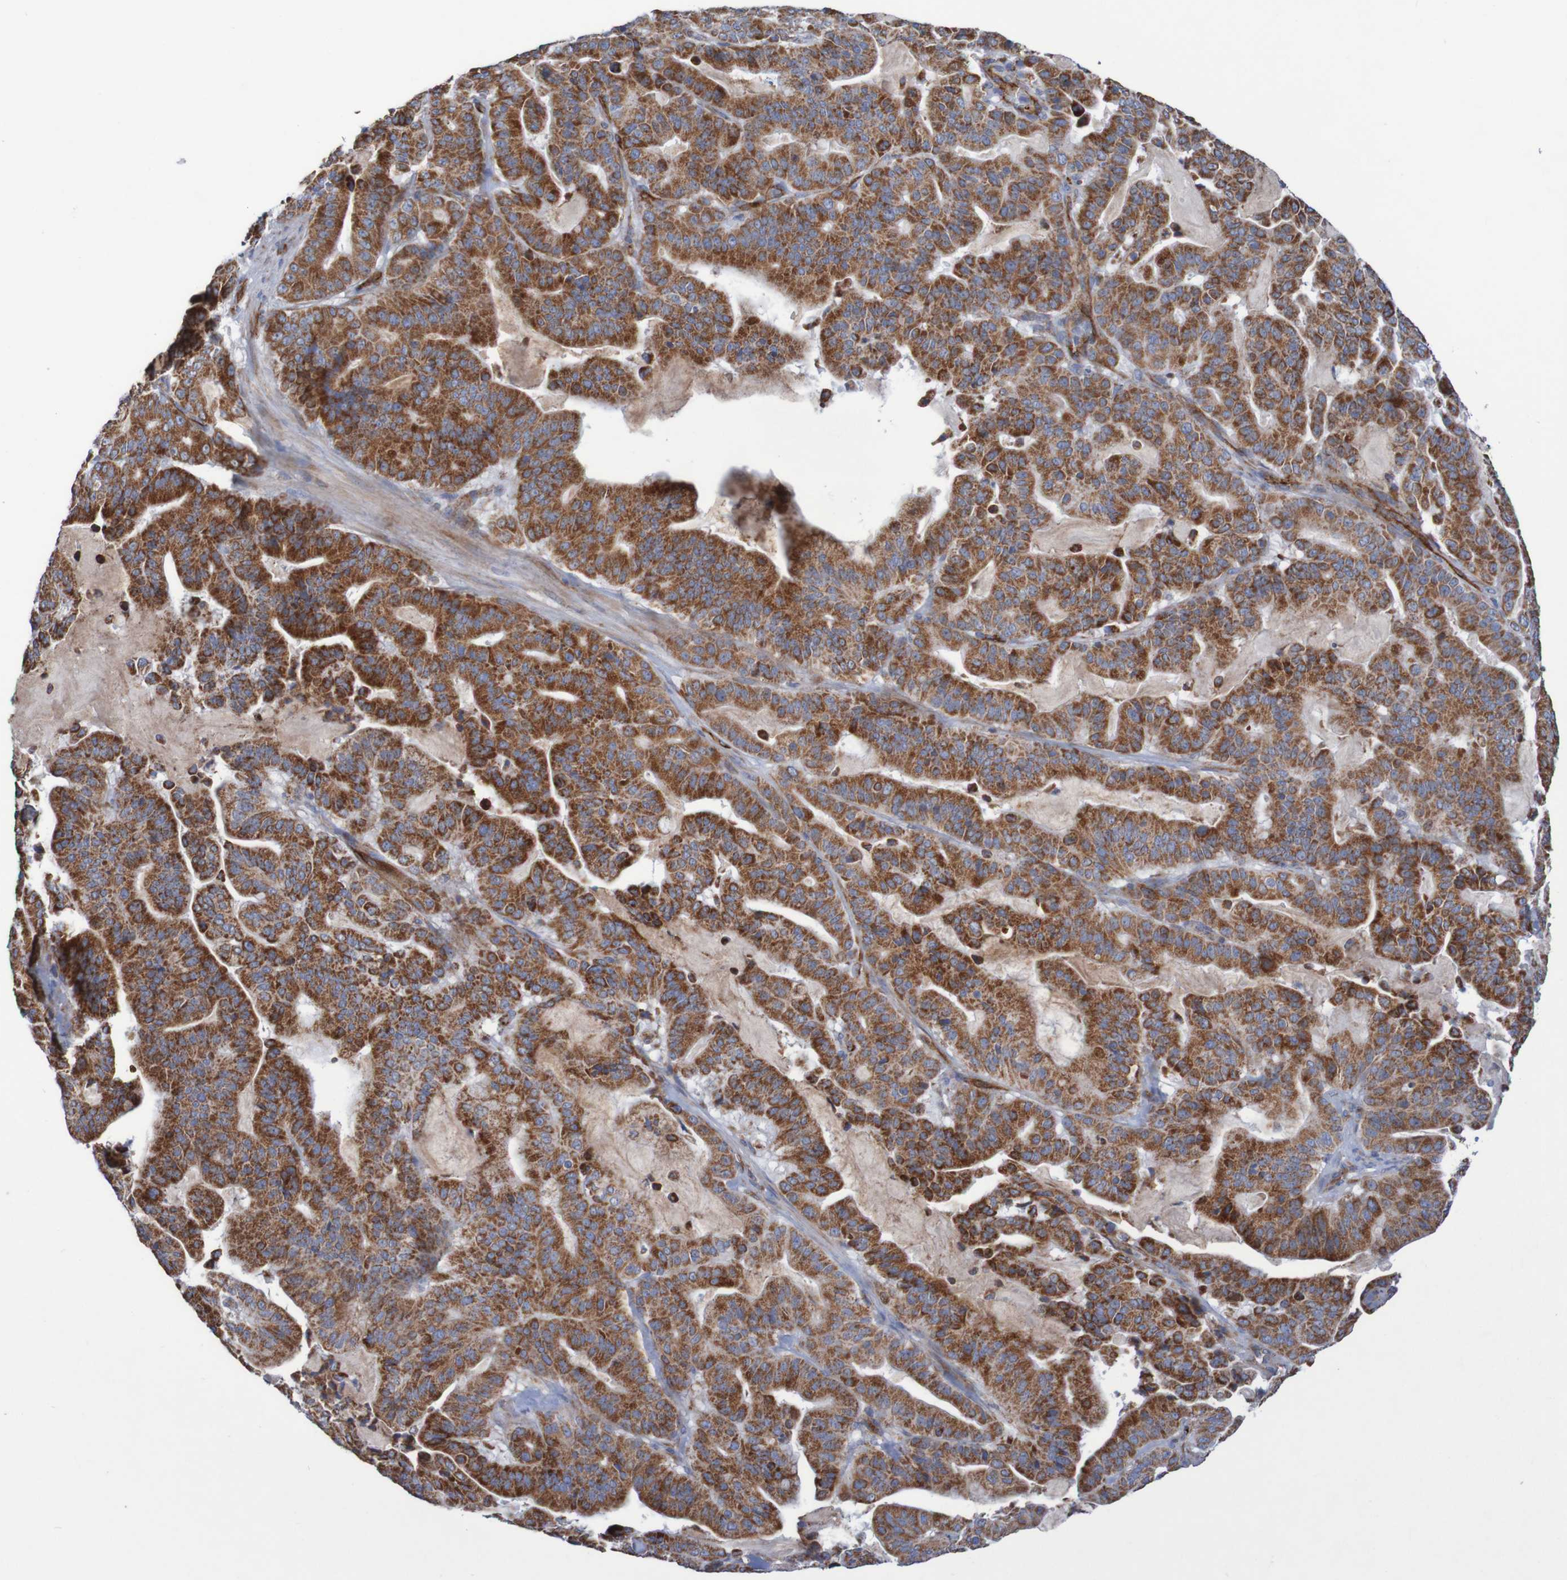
{"staining": {"intensity": "strong", "quantity": ">75%", "location": "cytoplasmic/membranous"}, "tissue": "pancreatic cancer", "cell_type": "Tumor cells", "image_type": "cancer", "snomed": [{"axis": "morphology", "description": "Adenocarcinoma, NOS"}, {"axis": "topography", "description": "Pancreas"}], "caption": "Brown immunohistochemical staining in human pancreatic adenocarcinoma shows strong cytoplasmic/membranous positivity in approximately >75% of tumor cells.", "gene": "MMEL1", "patient": {"sex": "male", "age": 63}}